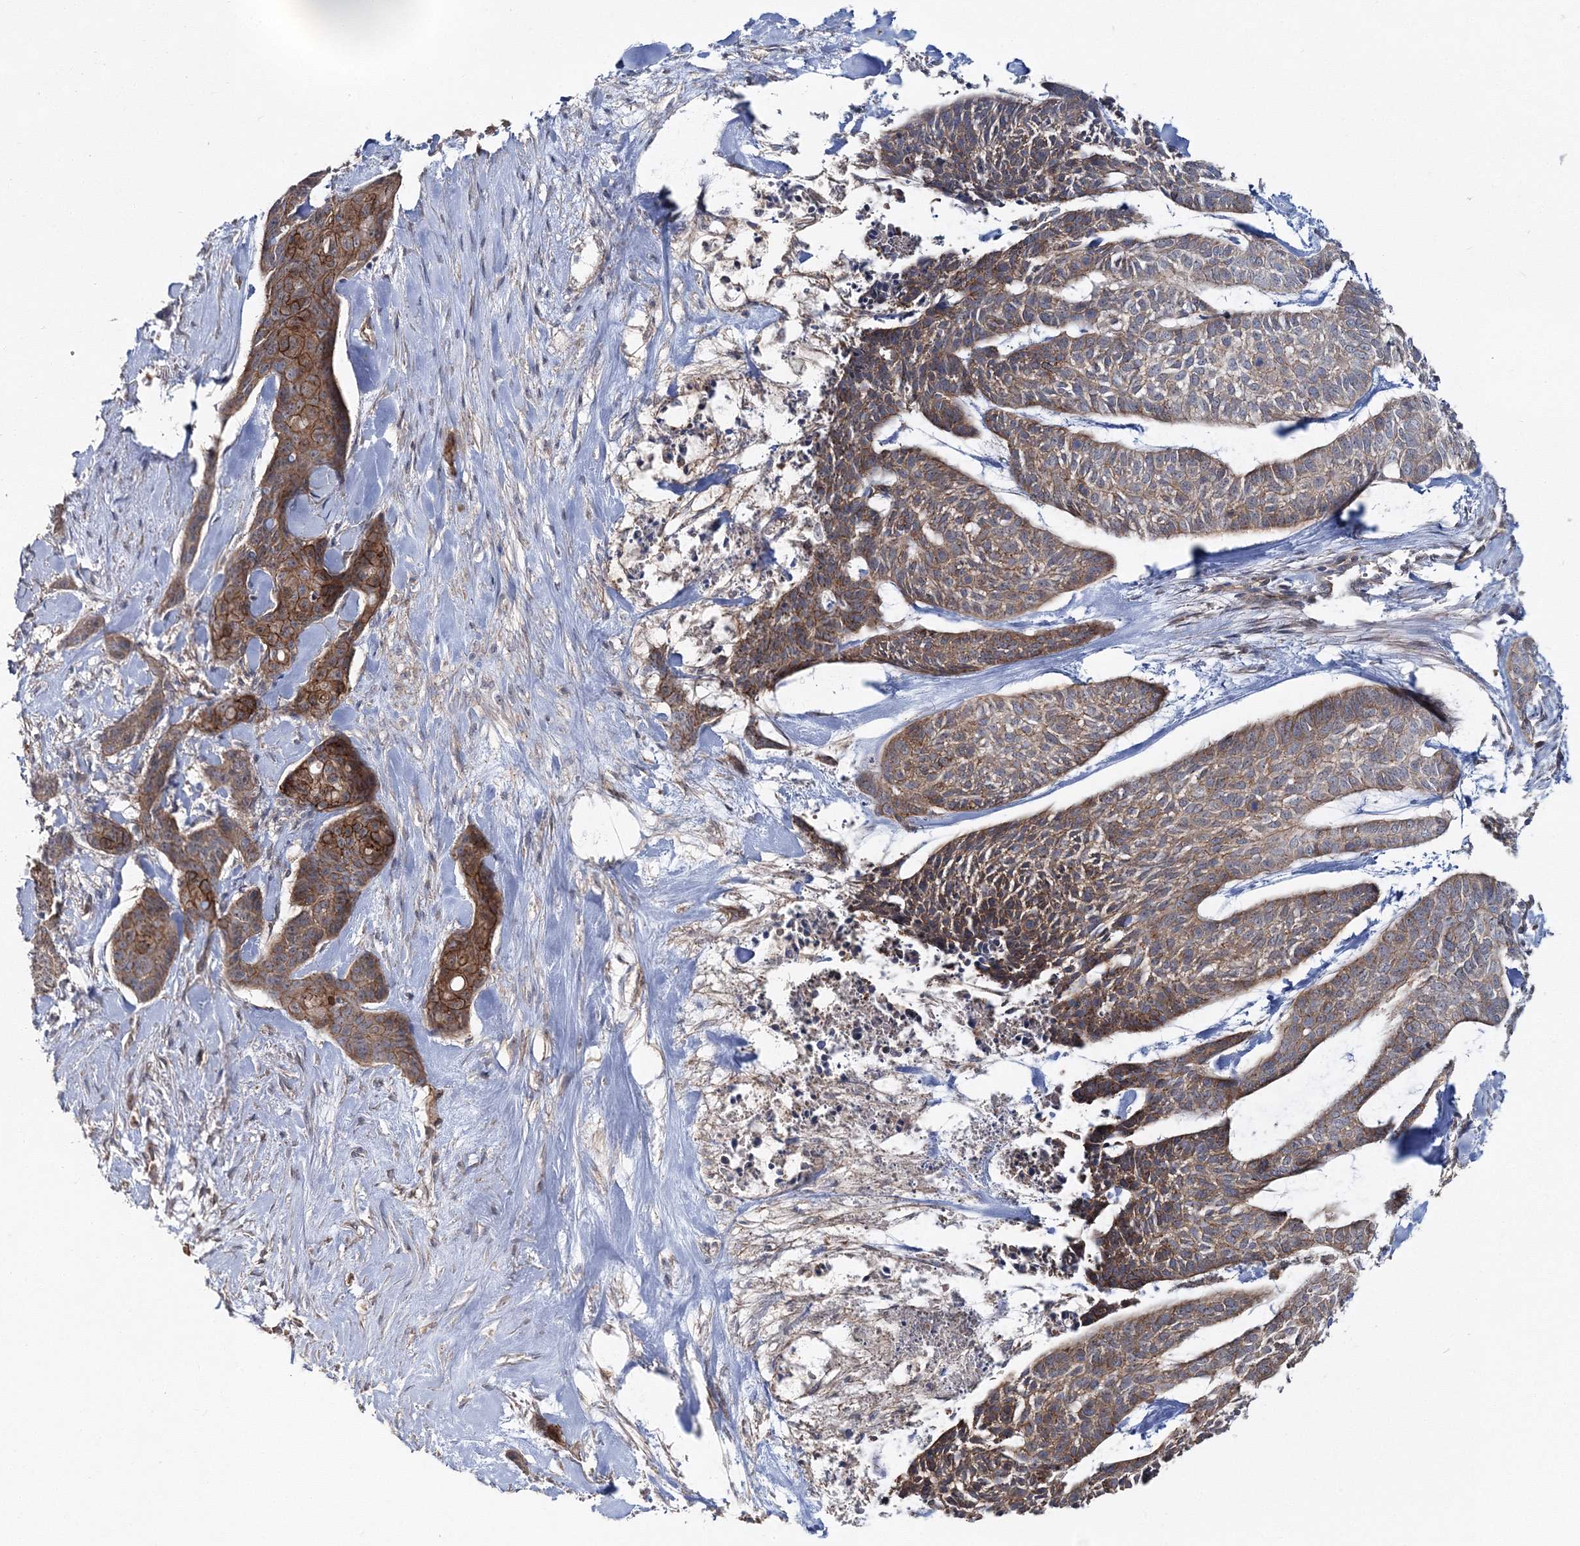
{"staining": {"intensity": "moderate", "quantity": ">75%", "location": "cytoplasmic/membranous"}, "tissue": "skin cancer", "cell_type": "Tumor cells", "image_type": "cancer", "snomed": [{"axis": "morphology", "description": "Basal cell carcinoma"}, {"axis": "topography", "description": "Skin"}], "caption": "Basal cell carcinoma (skin) tissue displays moderate cytoplasmic/membranous expression in about >75% of tumor cells", "gene": "PCBD2", "patient": {"sex": "female", "age": 64}}